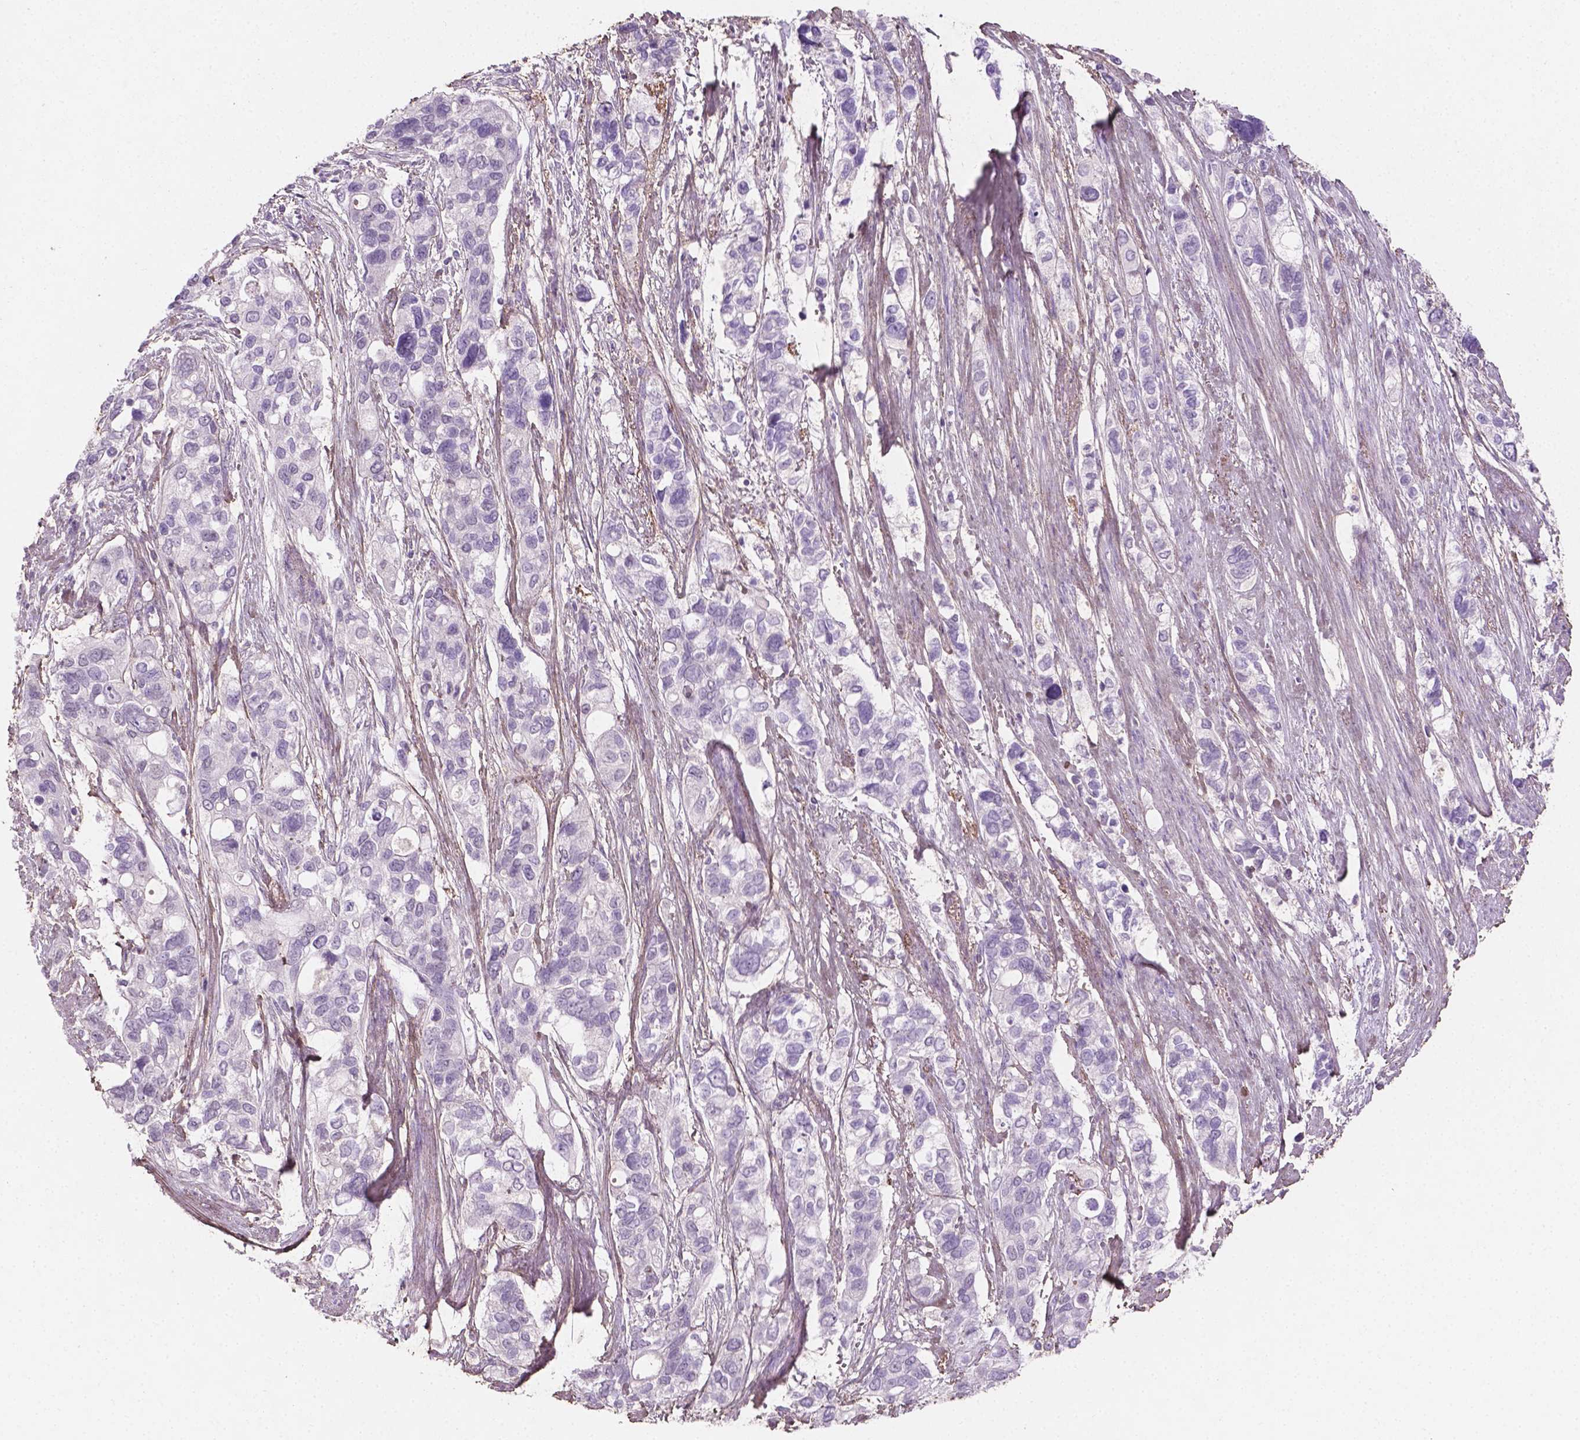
{"staining": {"intensity": "negative", "quantity": "none", "location": "none"}, "tissue": "stomach cancer", "cell_type": "Tumor cells", "image_type": "cancer", "snomed": [{"axis": "morphology", "description": "Adenocarcinoma, NOS"}, {"axis": "topography", "description": "Stomach, upper"}], "caption": "Immunohistochemical staining of human stomach cancer (adenocarcinoma) demonstrates no significant expression in tumor cells. (DAB (3,3'-diaminobenzidine) IHC visualized using brightfield microscopy, high magnification).", "gene": "DLG2", "patient": {"sex": "female", "age": 81}}